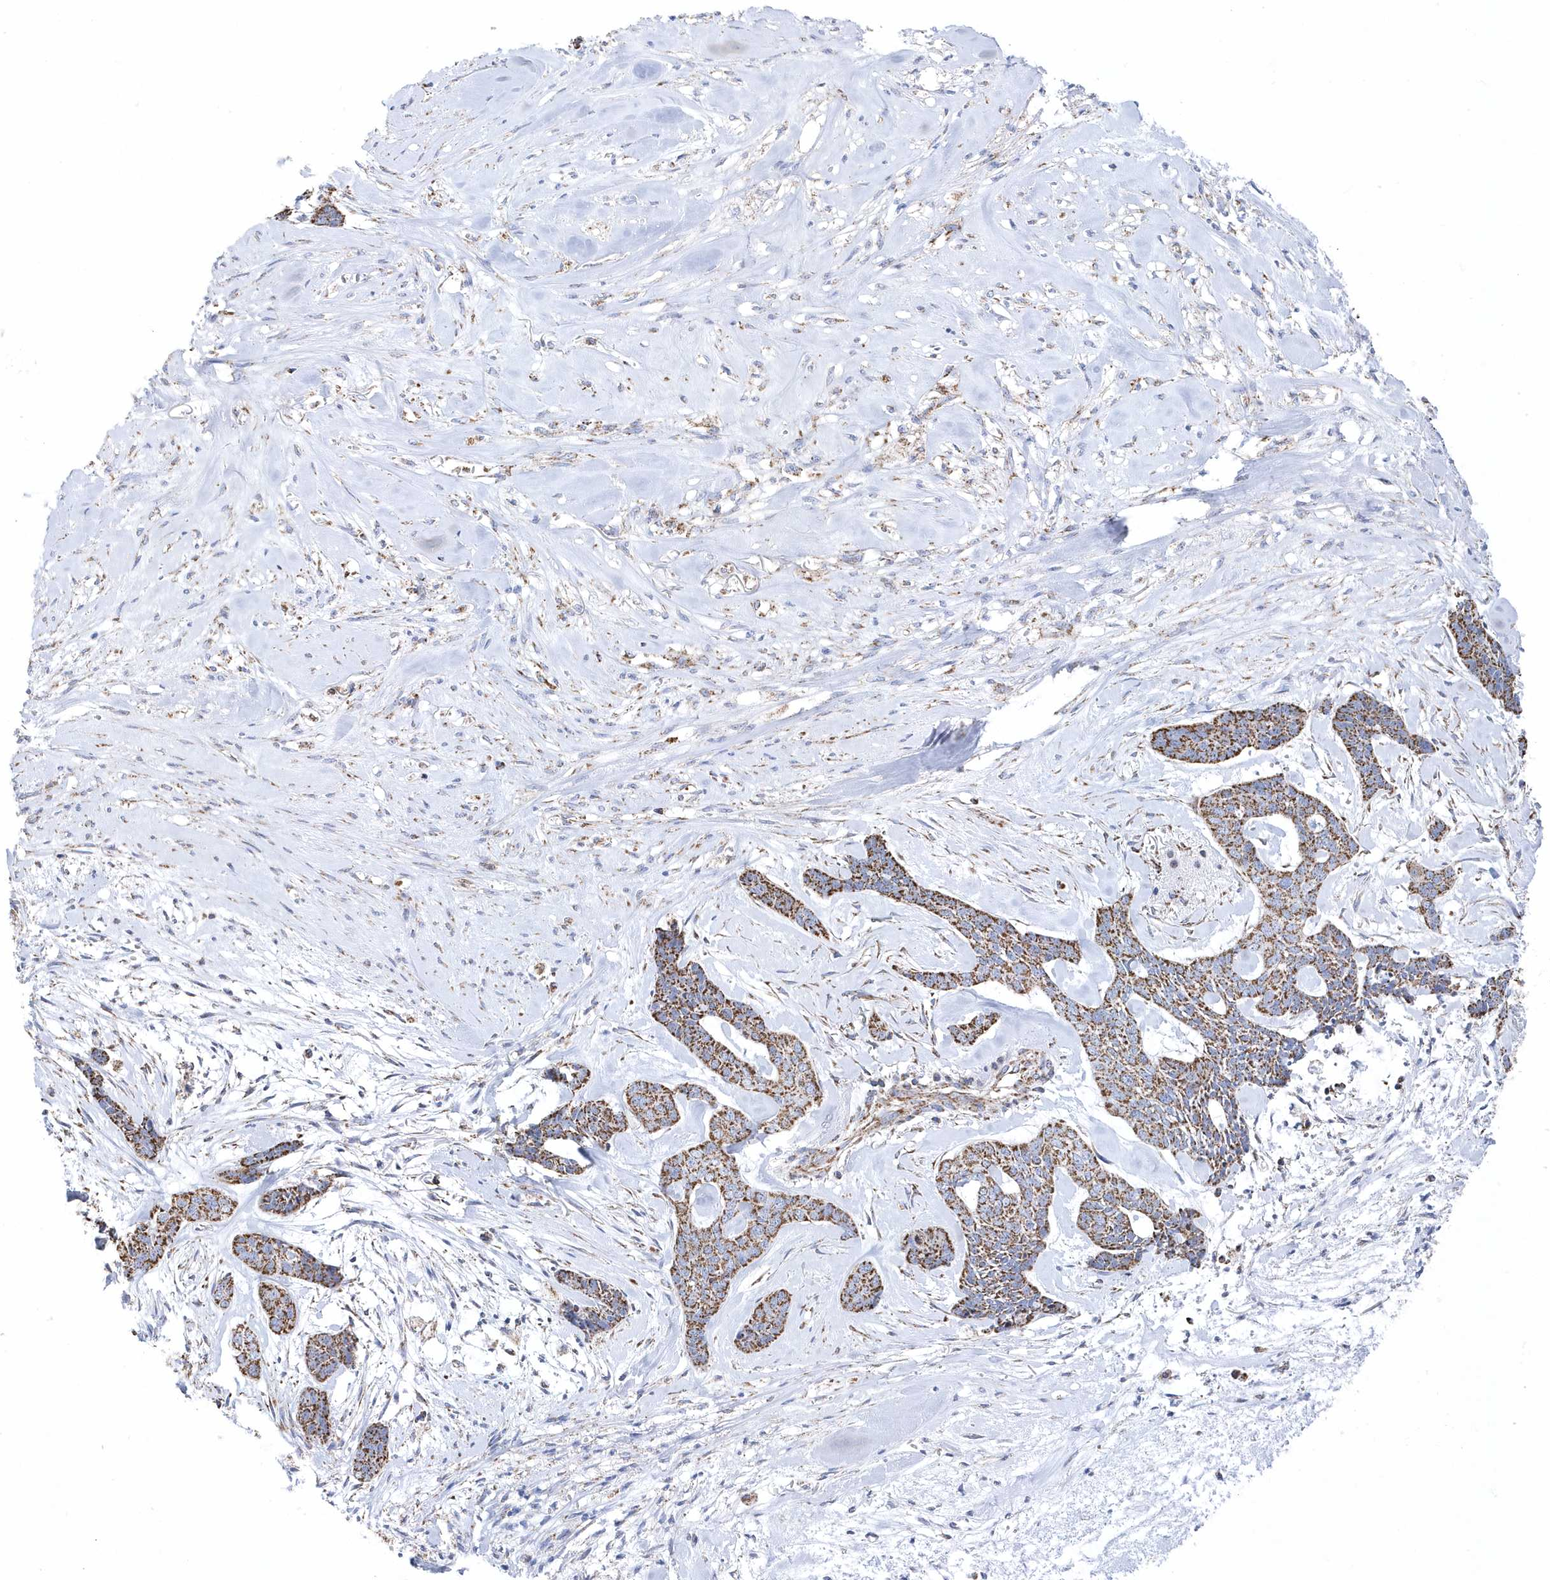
{"staining": {"intensity": "moderate", "quantity": ">75%", "location": "cytoplasmic/membranous"}, "tissue": "skin cancer", "cell_type": "Tumor cells", "image_type": "cancer", "snomed": [{"axis": "morphology", "description": "Basal cell carcinoma"}, {"axis": "topography", "description": "Skin"}], "caption": "A histopathology image of human skin cancer stained for a protein displays moderate cytoplasmic/membranous brown staining in tumor cells. The staining is performed using DAB brown chromogen to label protein expression. The nuclei are counter-stained blue using hematoxylin.", "gene": "GTPBP8", "patient": {"sex": "female", "age": 64}}